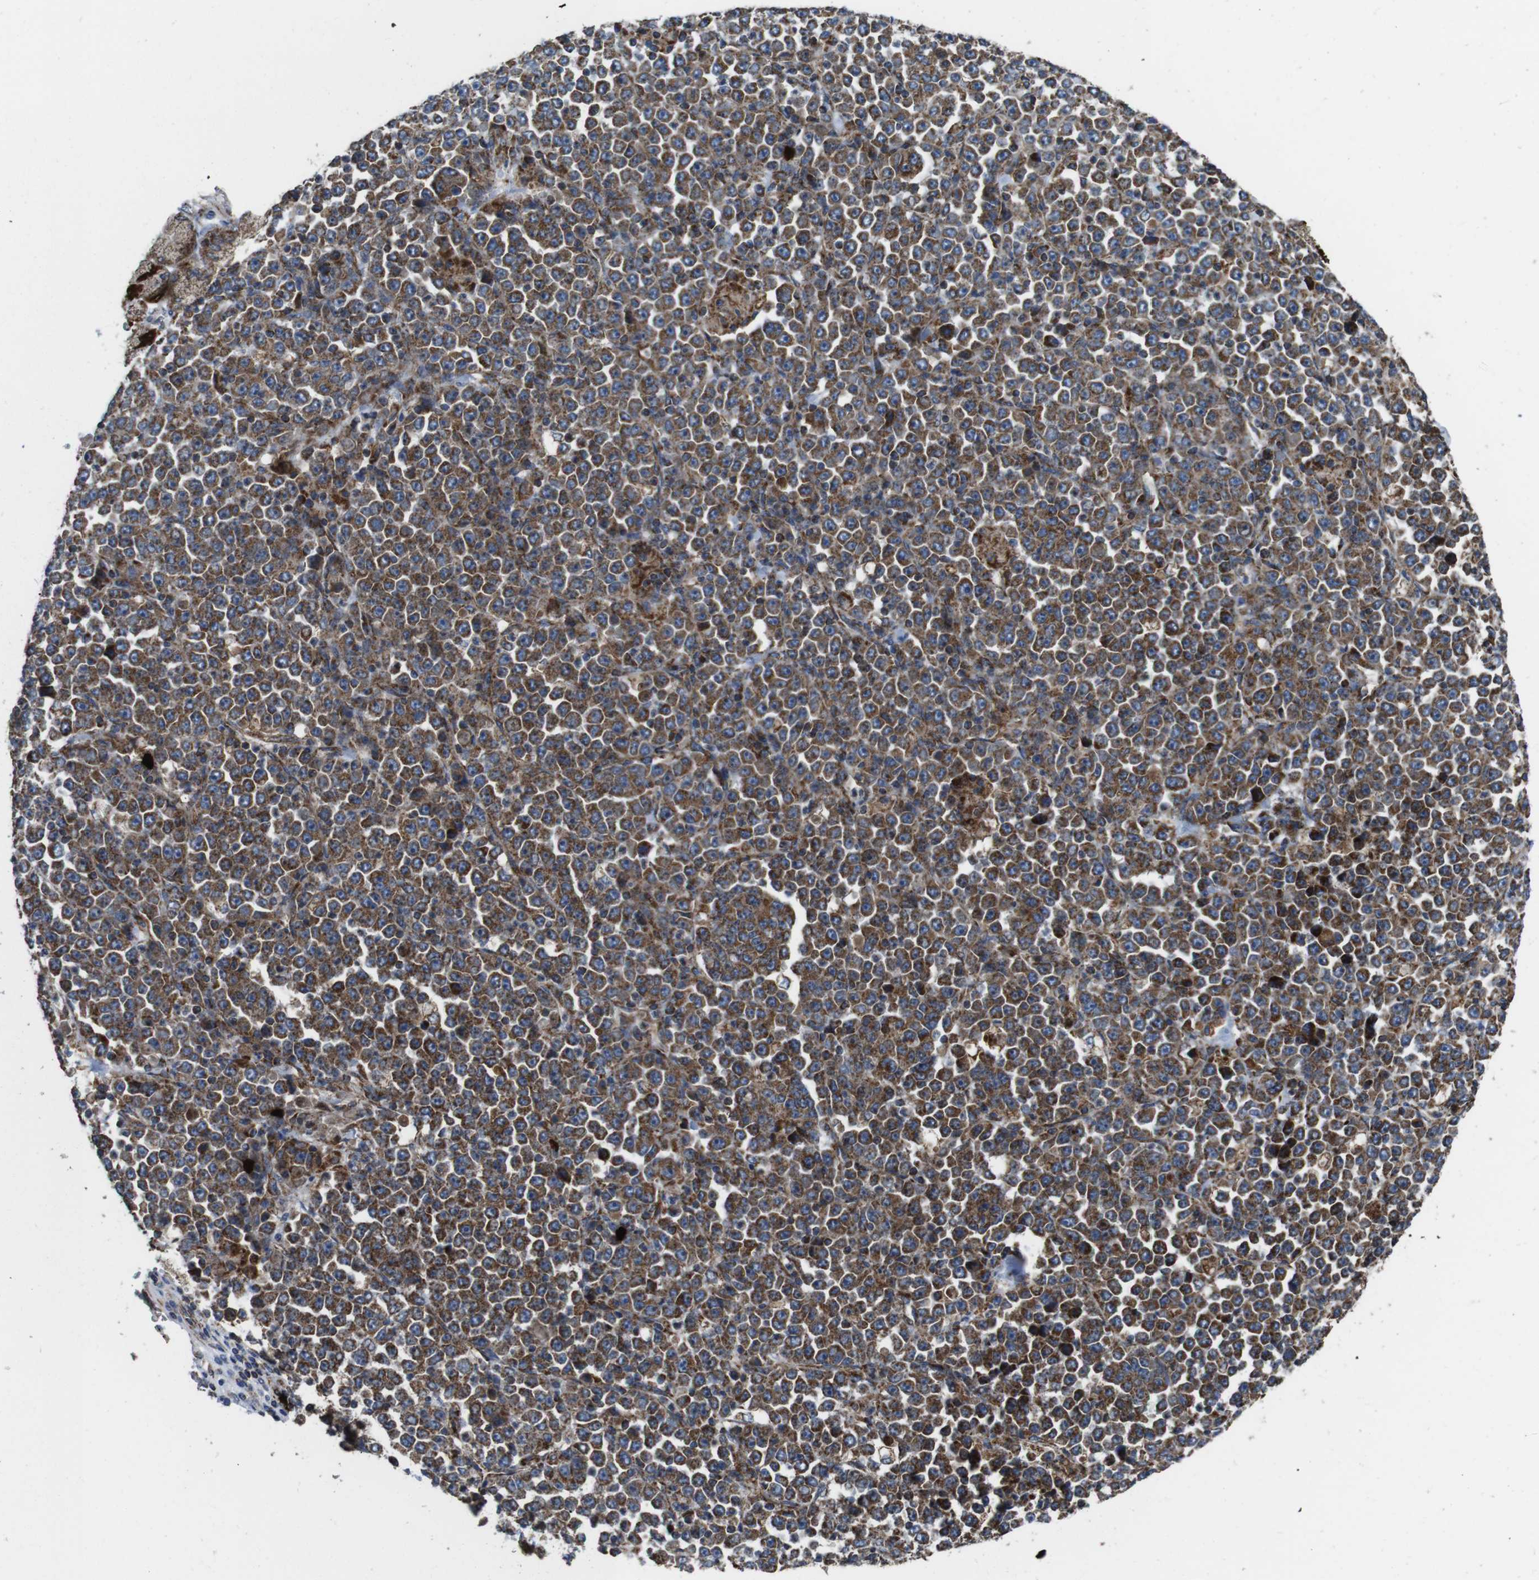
{"staining": {"intensity": "strong", "quantity": ">75%", "location": "cytoplasmic/membranous"}, "tissue": "stomach cancer", "cell_type": "Tumor cells", "image_type": "cancer", "snomed": [{"axis": "morphology", "description": "Normal tissue, NOS"}, {"axis": "morphology", "description": "Adenocarcinoma, NOS"}, {"axis": "topography", "description": "Stomach, upper"}, {"axis": "topography", "description": "Stomach"}], "caption": "Stomach cancer tissue exhibits strong cytoplasmic/membranous positivity in about >75% of tumor cells, visualized by immunohistochemistry.", "gene": "HK1", "patient": {"sex": "male", "age": 59}}